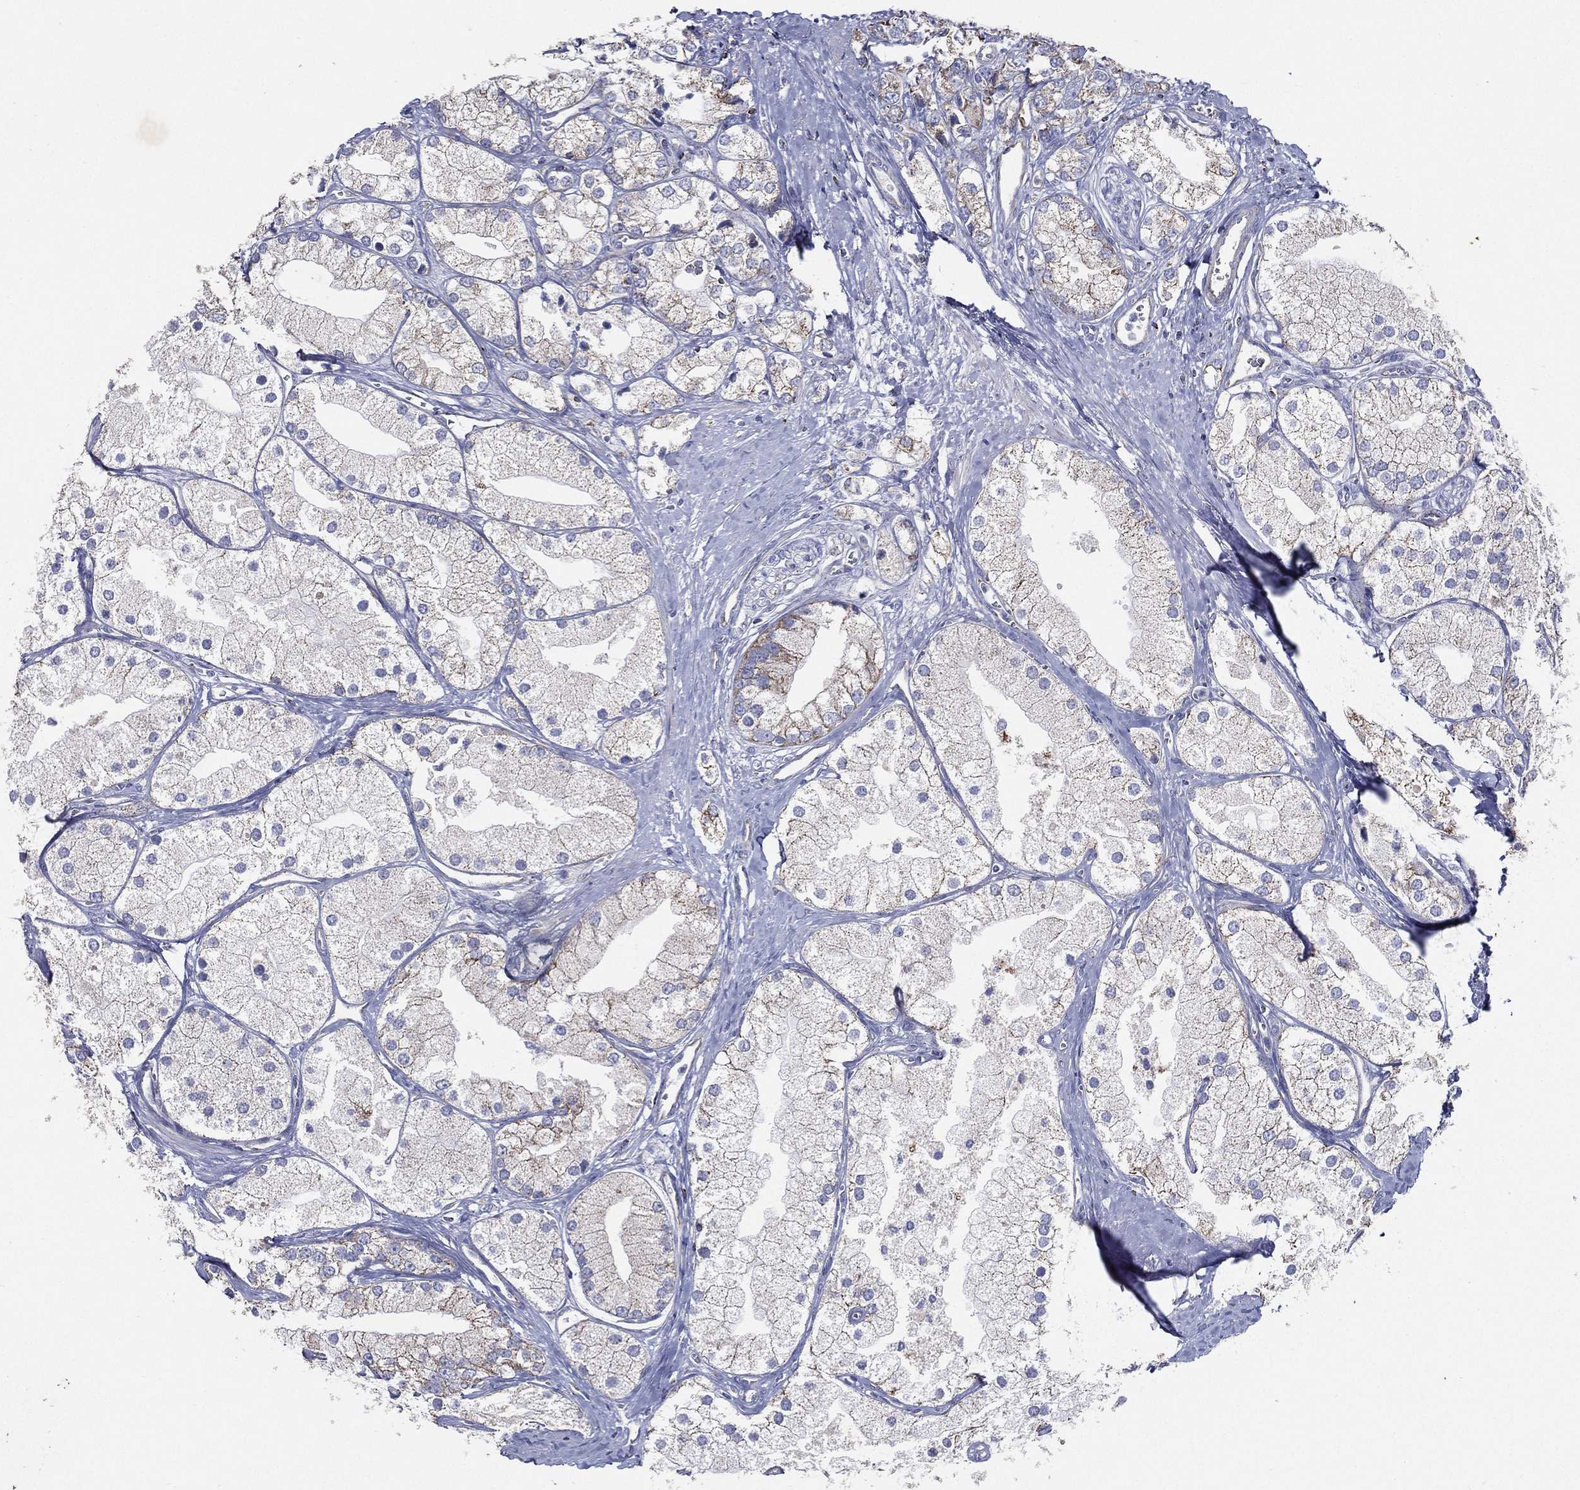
{"staining": {"intensity": "moderate", "quantity": "<25%", "location": "cytoplasmic/membranous"}, "tissue": "prostate cancer", "cell_type": "Tumor cells", "image_type": "cancer", "snomed": [{"axis": "morphology", "description": "Adenocarcinoma, NOS"}, {"axis": "topography", "description": "Prostate and seminal vesicle, NOS"}, {"axis": "topography", "description": "Prostate"}], "caption": "A photomicrograph of prostate cancer stained for a protein demonstrates moderate cytoplasmic/membranous brown staining in tumor cells.", "gene": "SFXN1", "patient": {"sex": "male", "age": 79}}